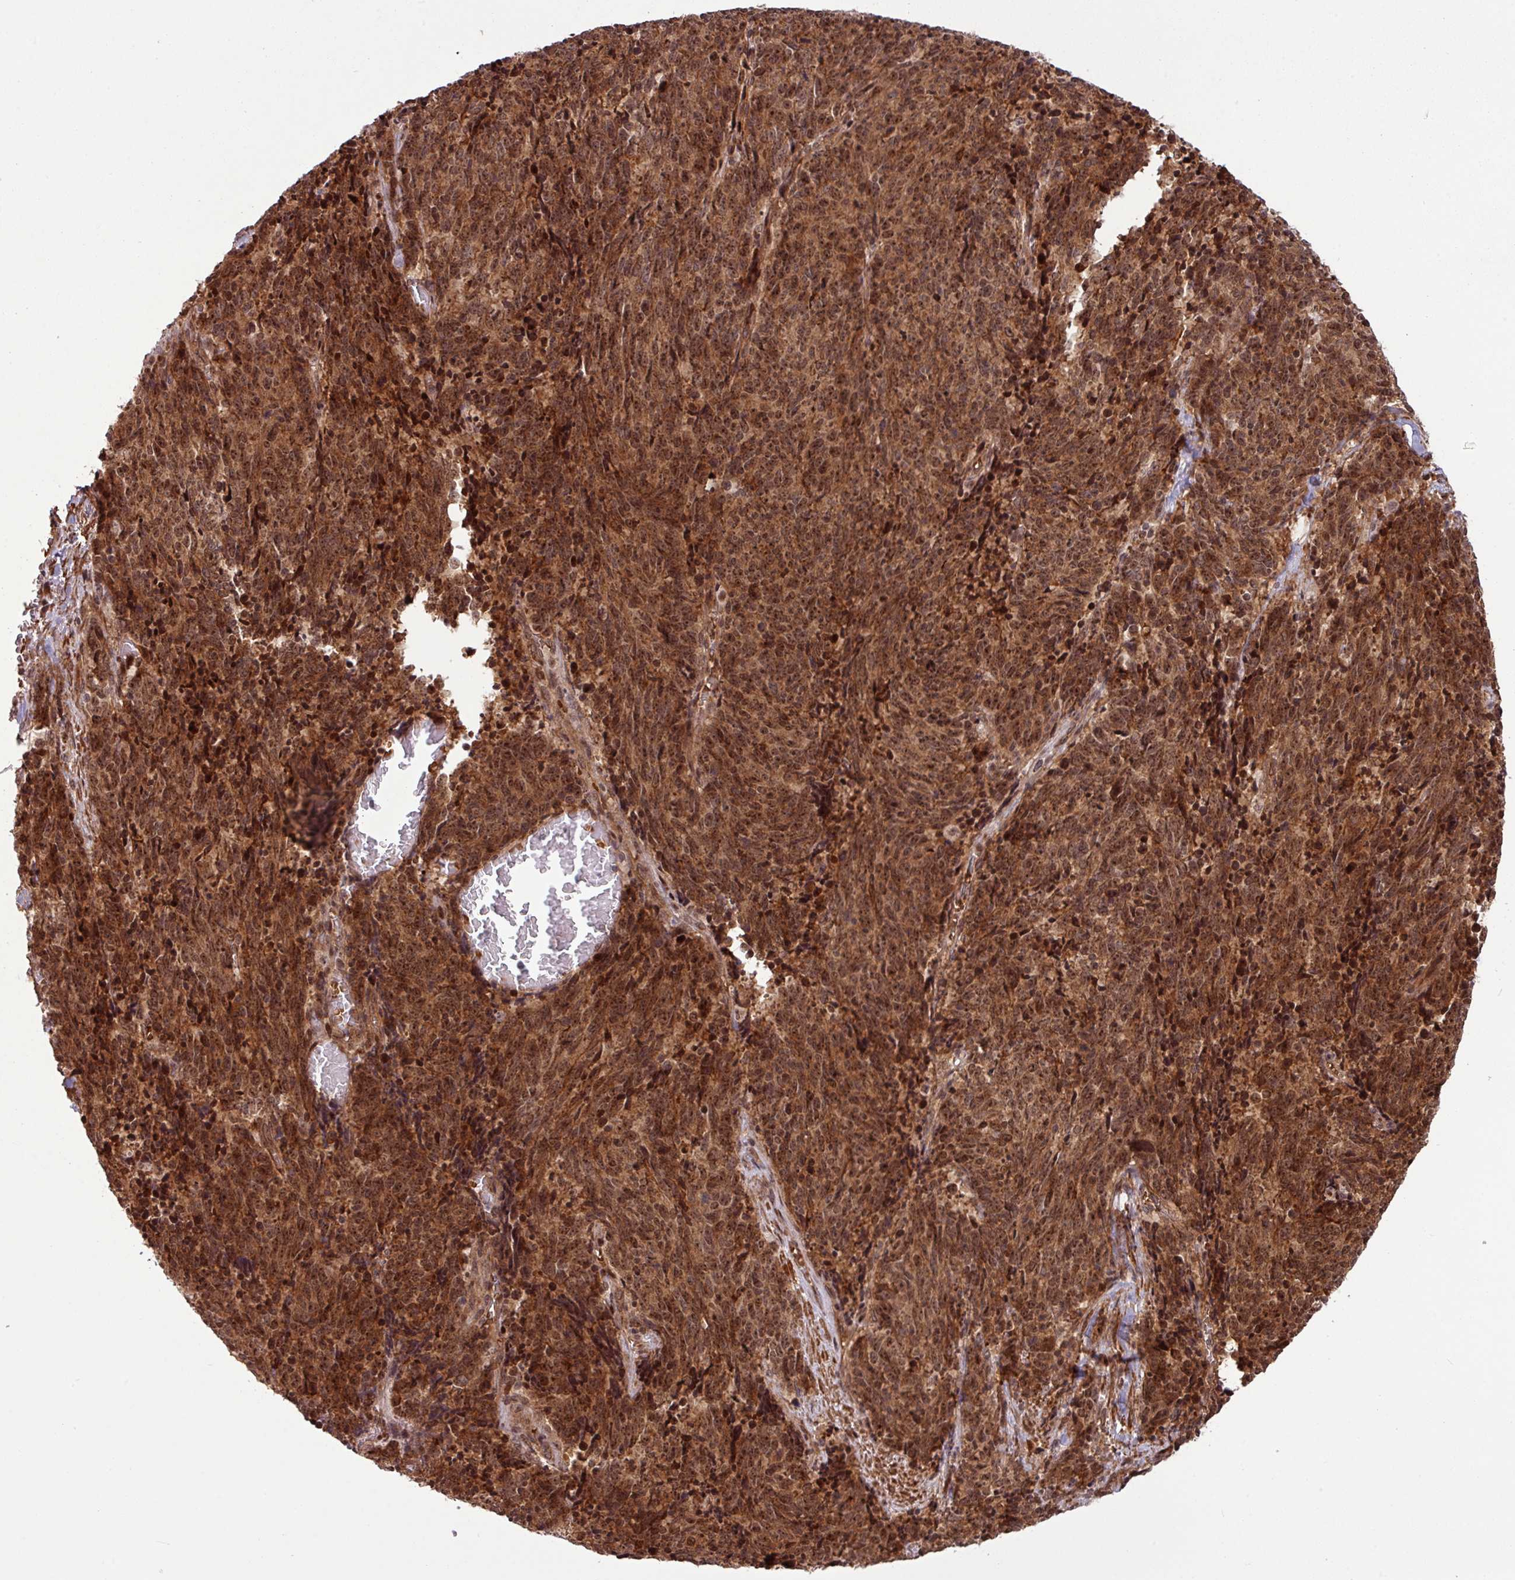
{"staining": {"intensity": "strong", "quantity": ">75%", "location": "cytoplasmic/membranous,nuclear"}, "tissue": "cervical cancer", "cell_type": "Tumor cells", "image_type": "cancer", "snomed": [{"axis": "morphology", "description": "Squamous cell carcinoma, NOS"}, {"axis": "topography", "description": "Cervix"}], "caption": "Cervical squamous cell carcinoma was stained to show a protein in brown. There is high levels of strong cytoplasmic/membranous and nuclear positivity in approximately >75% of tumor cells.", "gene": "C7orf50", "patient": {"sex": "female", "age": 29}}